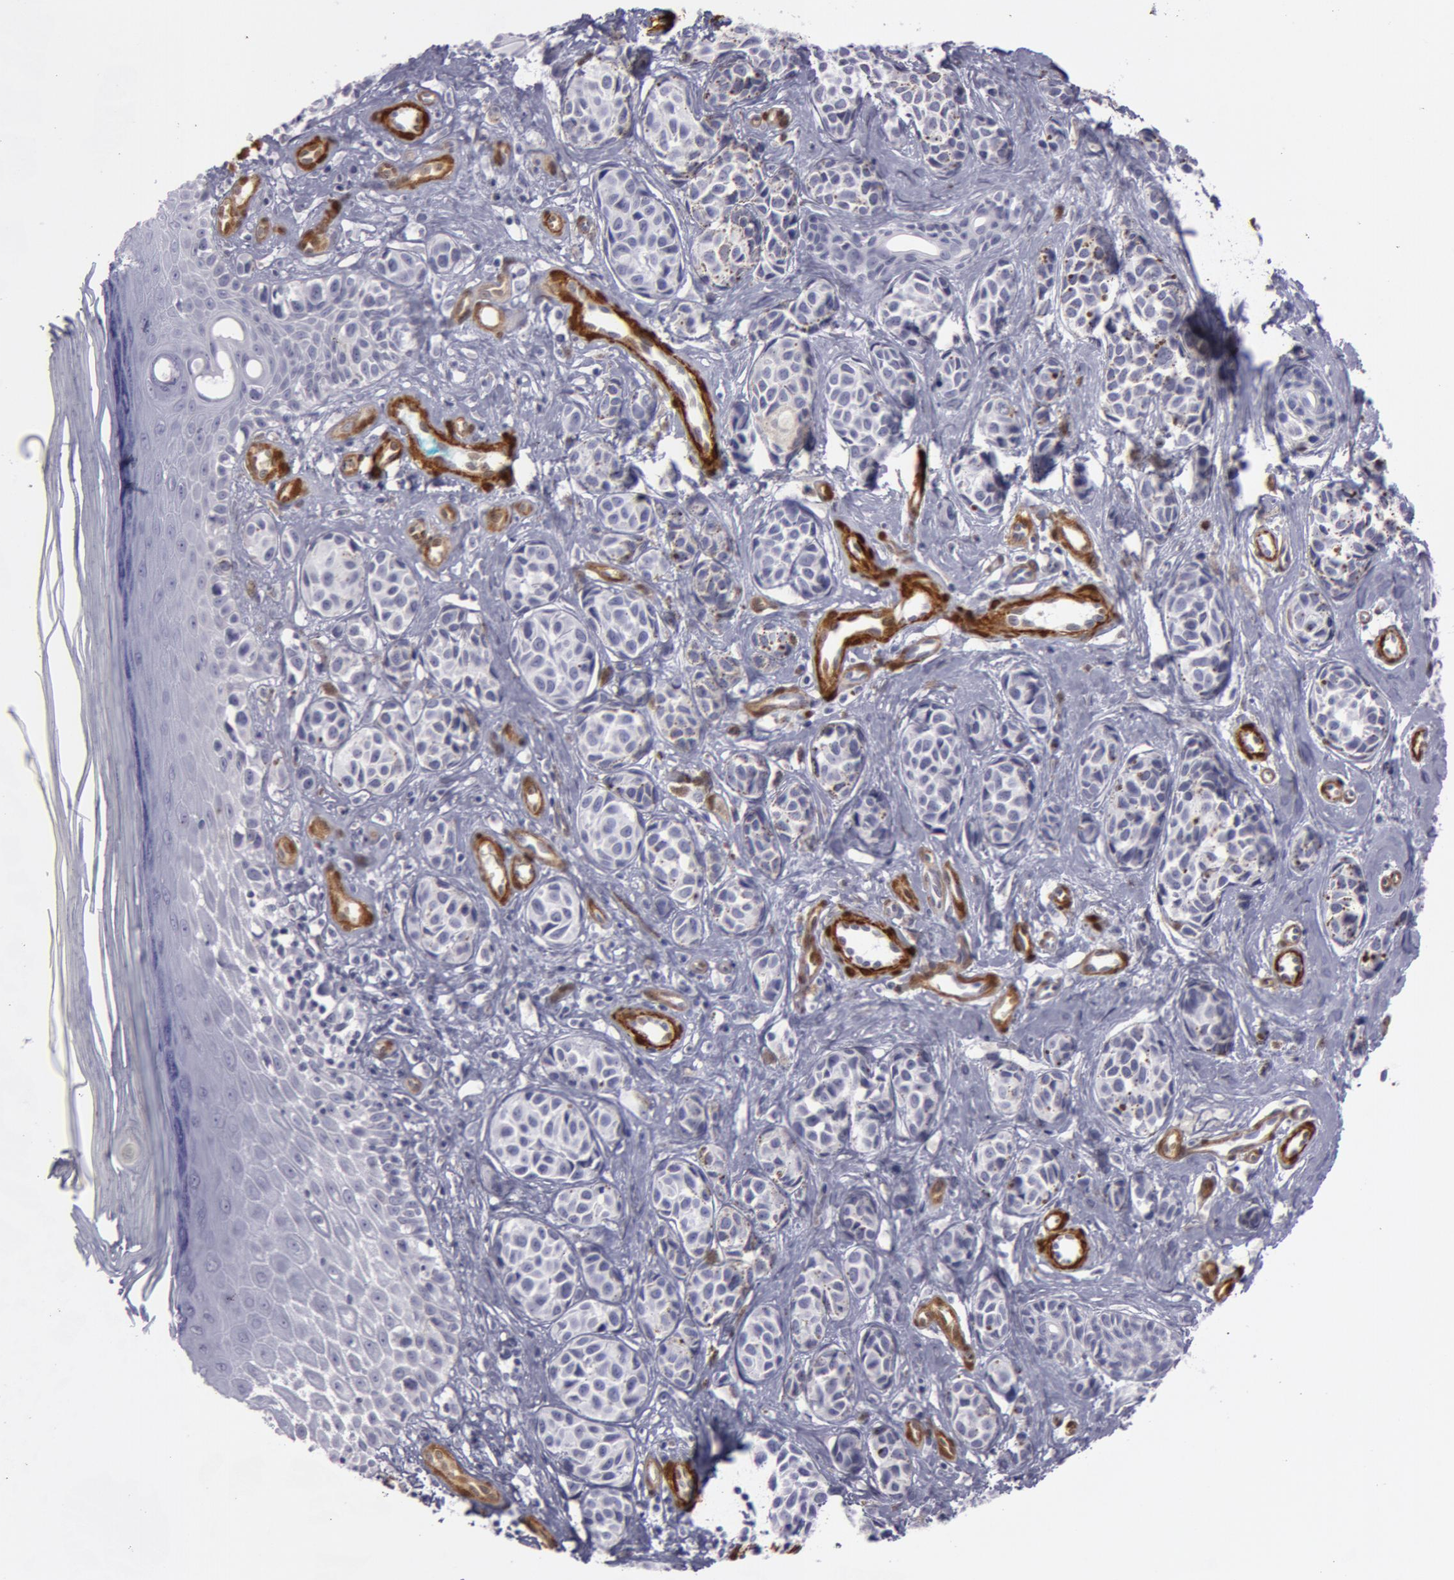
{"staining": {"intensity": "negative", "quantity": "none", "location": "none"}, "tissue": "melanoma", "cell_type": "Tumor cells", "image_type": "cancer", "snomed": [{"axis": "morphology", "description": "Malignant melanoma, NOS"}, {"axis": "topography", "description": "Skin"}], "caption": "This image is of melanoma stained with immunohistochemistry to label a protein in brown with the nuclei are counter-stained blue. There is no staining in tumor cells. Nuclei are stained in blue.", "gene": "TAGLN", "patient": {"sex": "male", "age": 79}}